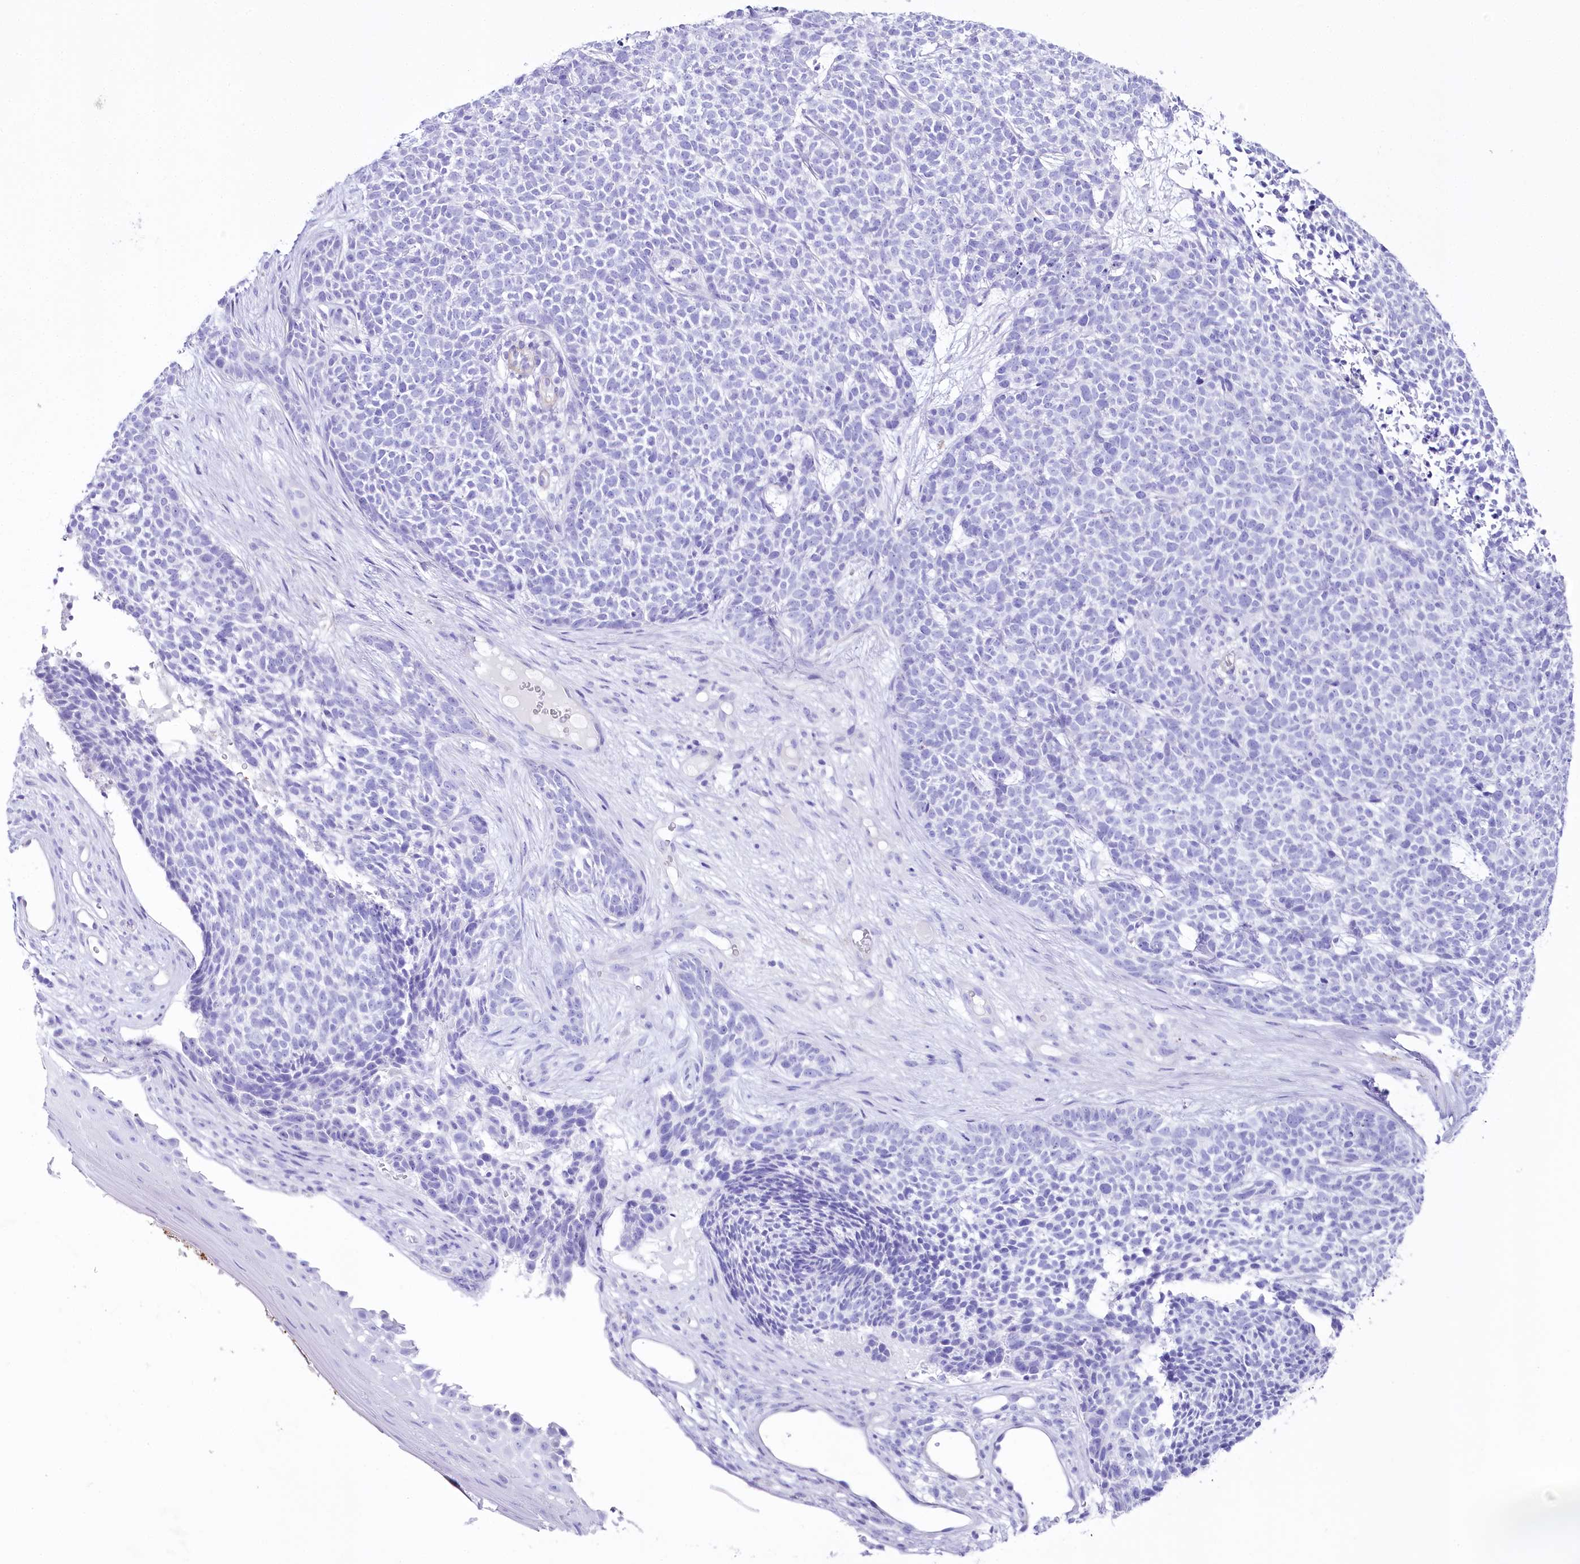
{"staining": {"intensity": "negative", "quantity": "none", "location": "none"}, "tissue": "skin cancer", "cell_type": "Tumor cells", "image_type": "cancer", "snomed": [{"axis": "morphology", "description": "Basal cell carcinoma"}, {"axis": "topography", "description": "Skin"}], "caption": "DAB (3,3'-diaminobenzidine) immunohistochemical staining of skin basal cell carcinoma reveals no significant staining in tumor cells. (DAB (3,3'-diaminobenzidine) IHC, high magnification).", "gene": "CSN3", "patient": {"sex": "female", "age": 84}}